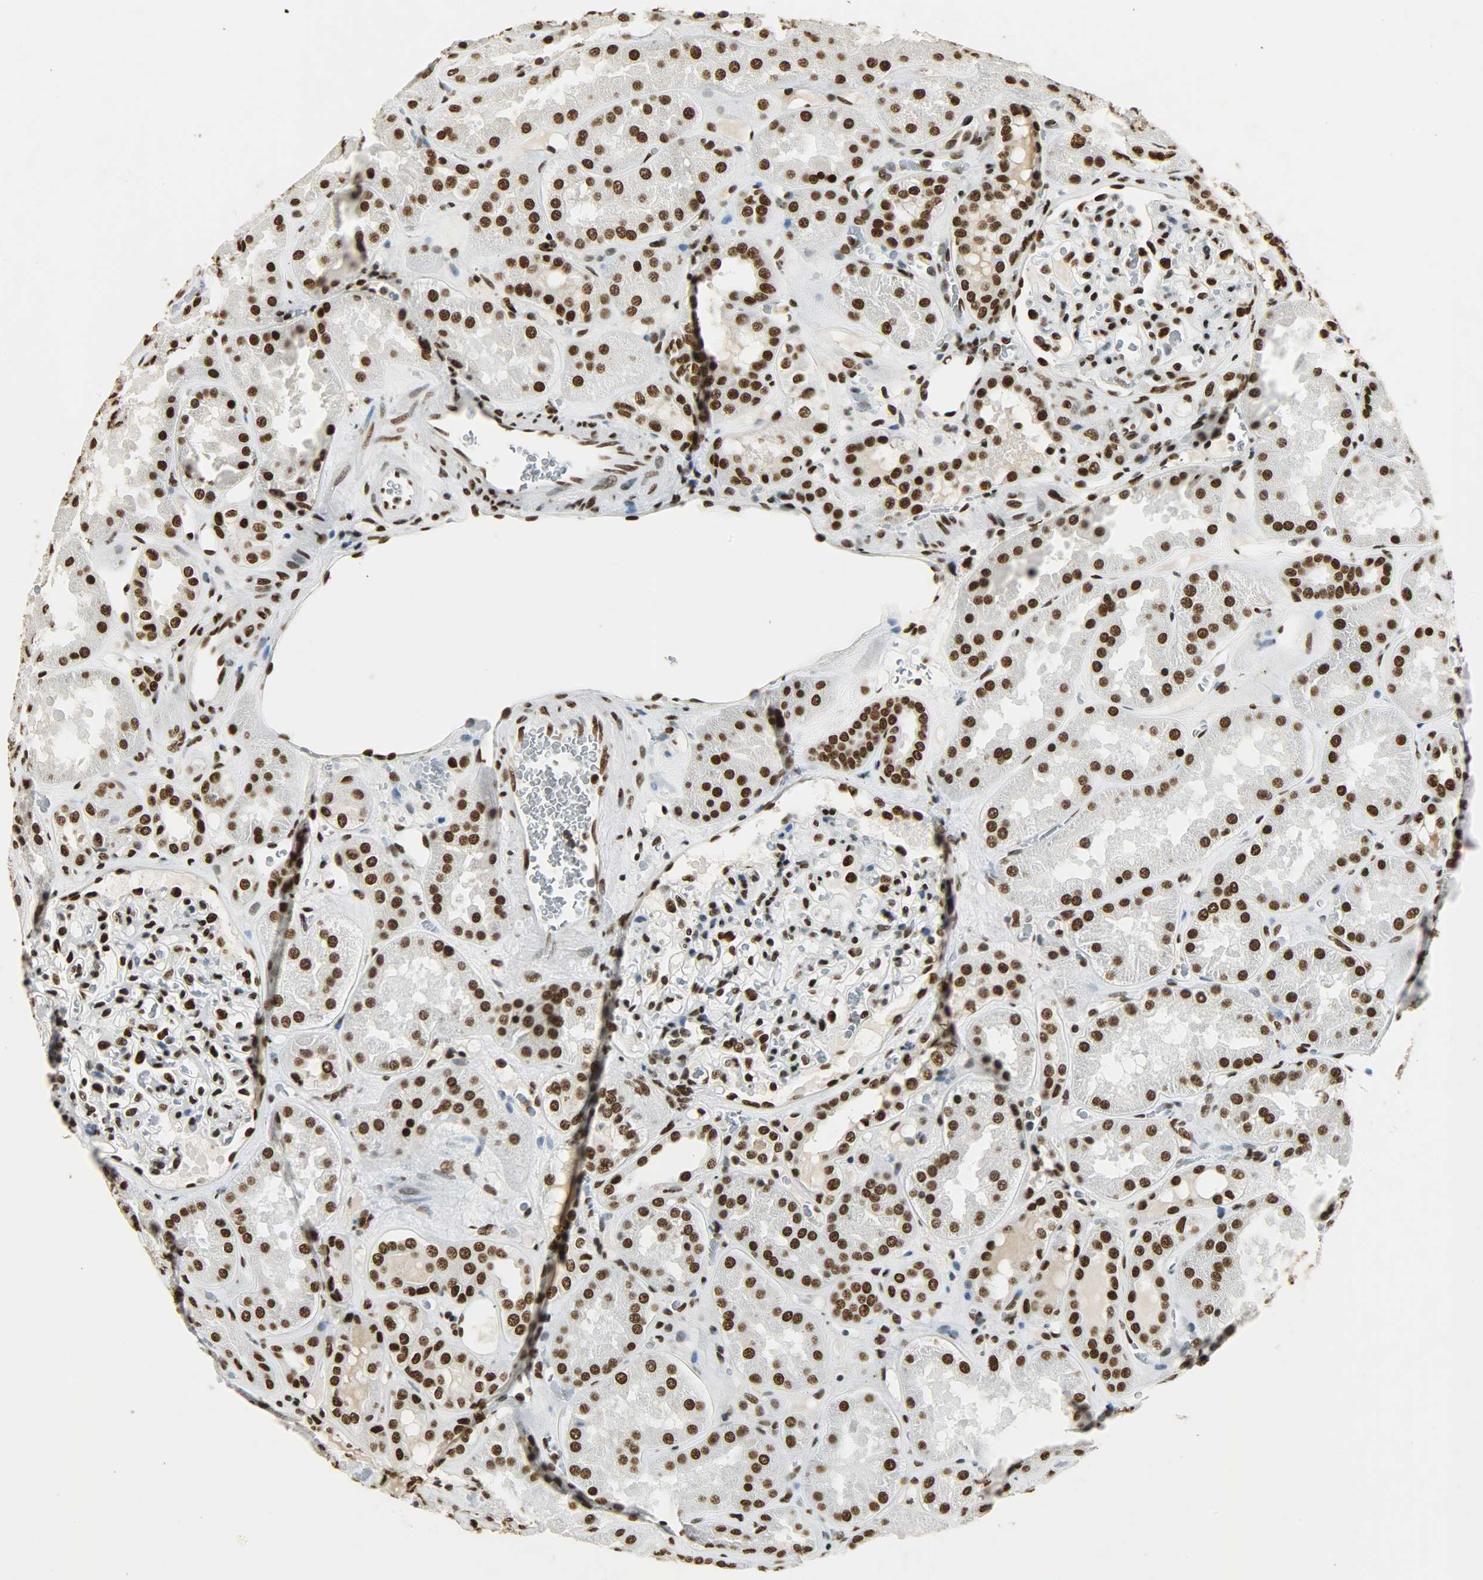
{"staining": {"intensity": "strong", "quantity": ">75%", "location": "nuclear"}, "tissue": "kidney", "cell_type": "Cells in glomeruli", "image_type": "normal", "snomed": [{"axis": "morphology", "description": "Normal tissue, NOS"}, {"axis": "topography", "description": "Kidney"}], "caption": "This is a micrograph of immunohistochemistry (IHC) staining of benign kidney, which shows strong expression in the nuclear of cells in glomeruli.", "gene": "KHDRBS1", "patient": {"sex": "female", "age": 56}}